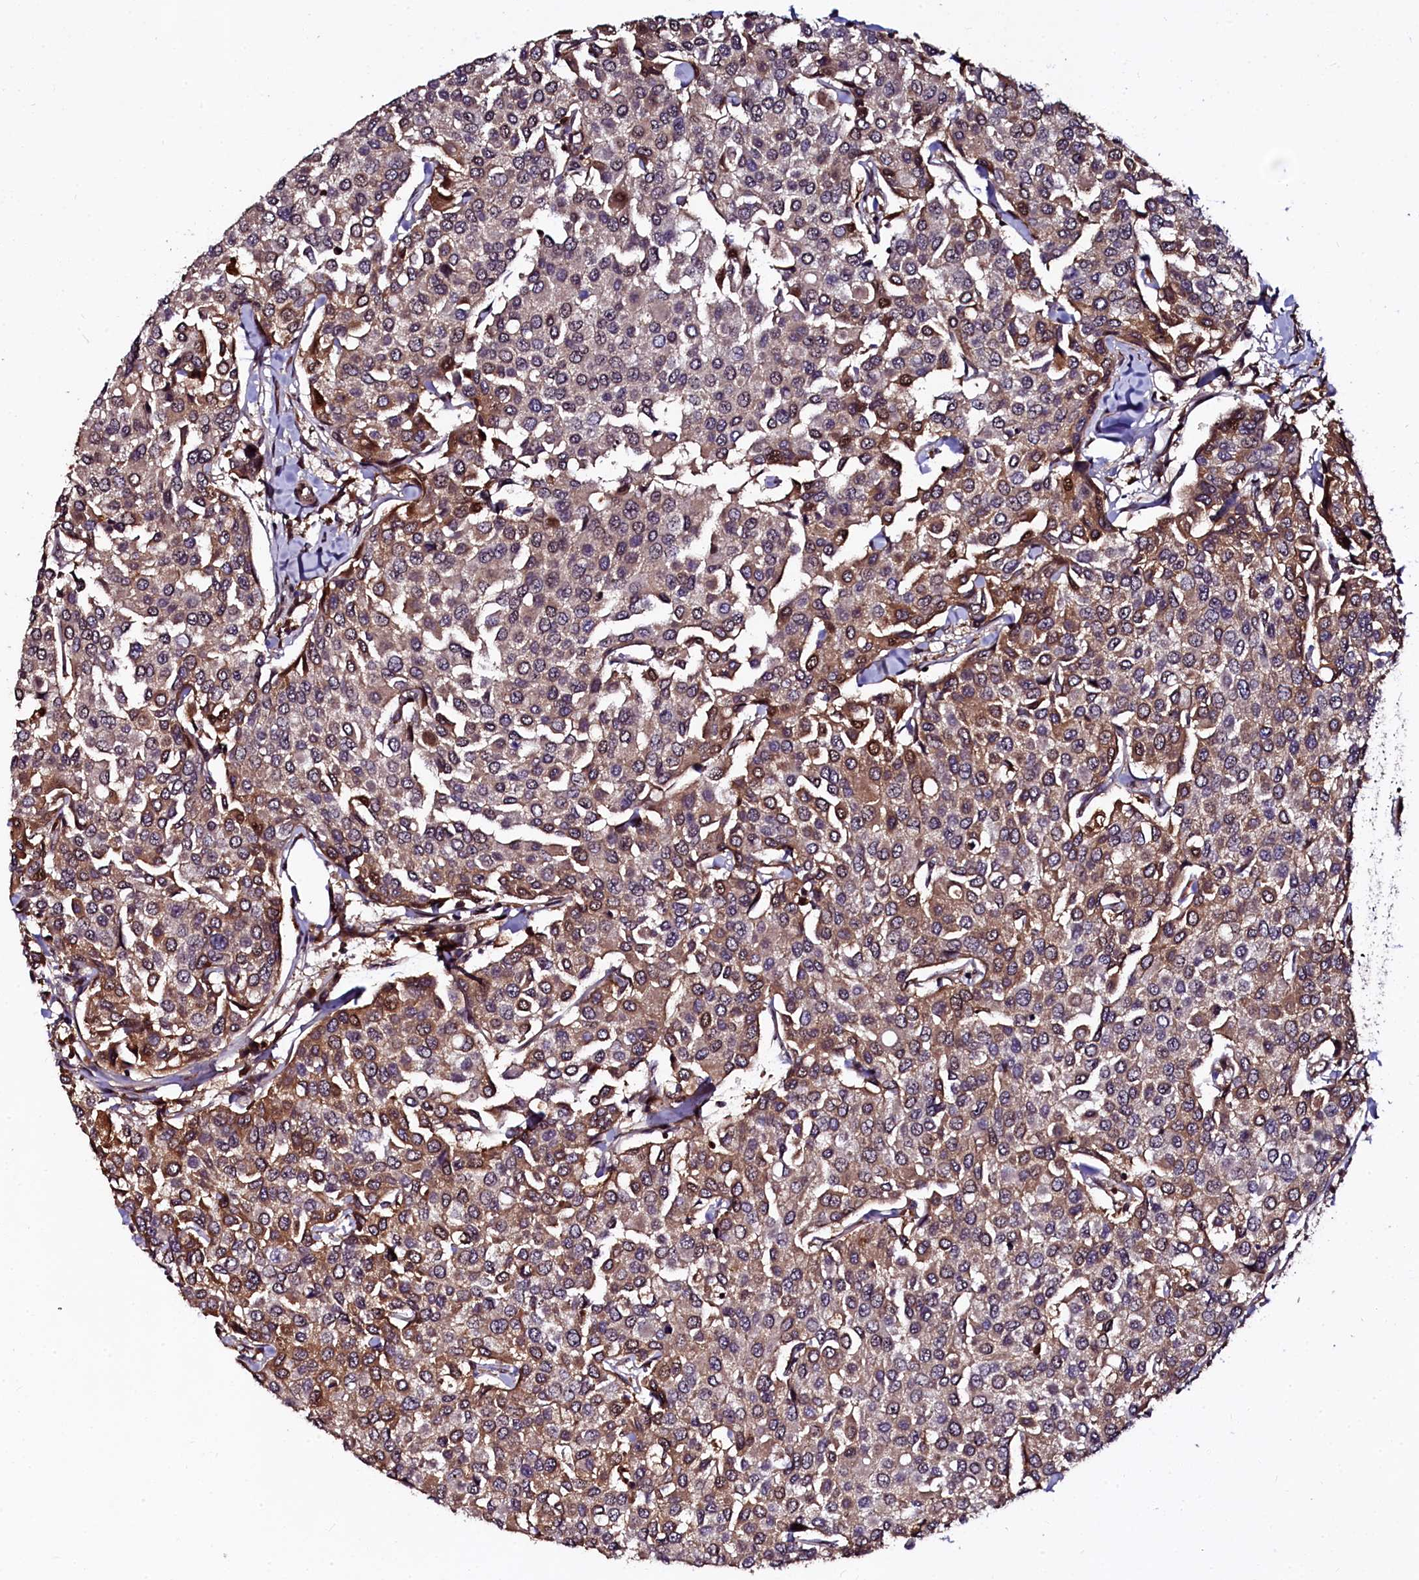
{"staining": {"intensity": "moderate", "quantity": "25%-75%", "location": "cytoplasmic/membranous"}, "tissue": "breast cancer", "cell_type": "Tumor cells", "image_type": "cancer", "snomed": [{"axis": "morphology", "description": "Duct carcinoma"}, {"axis": "topography", "description": "Breast"}], "caption": "A micrograph of human breast invasive ductal carcinoma stained for a protein exhibits moderate cytoplasmic/membranous brown staining in tumor cells.", "gene": "N4BP1", "patient": {"sex": "female", "age": 55}}